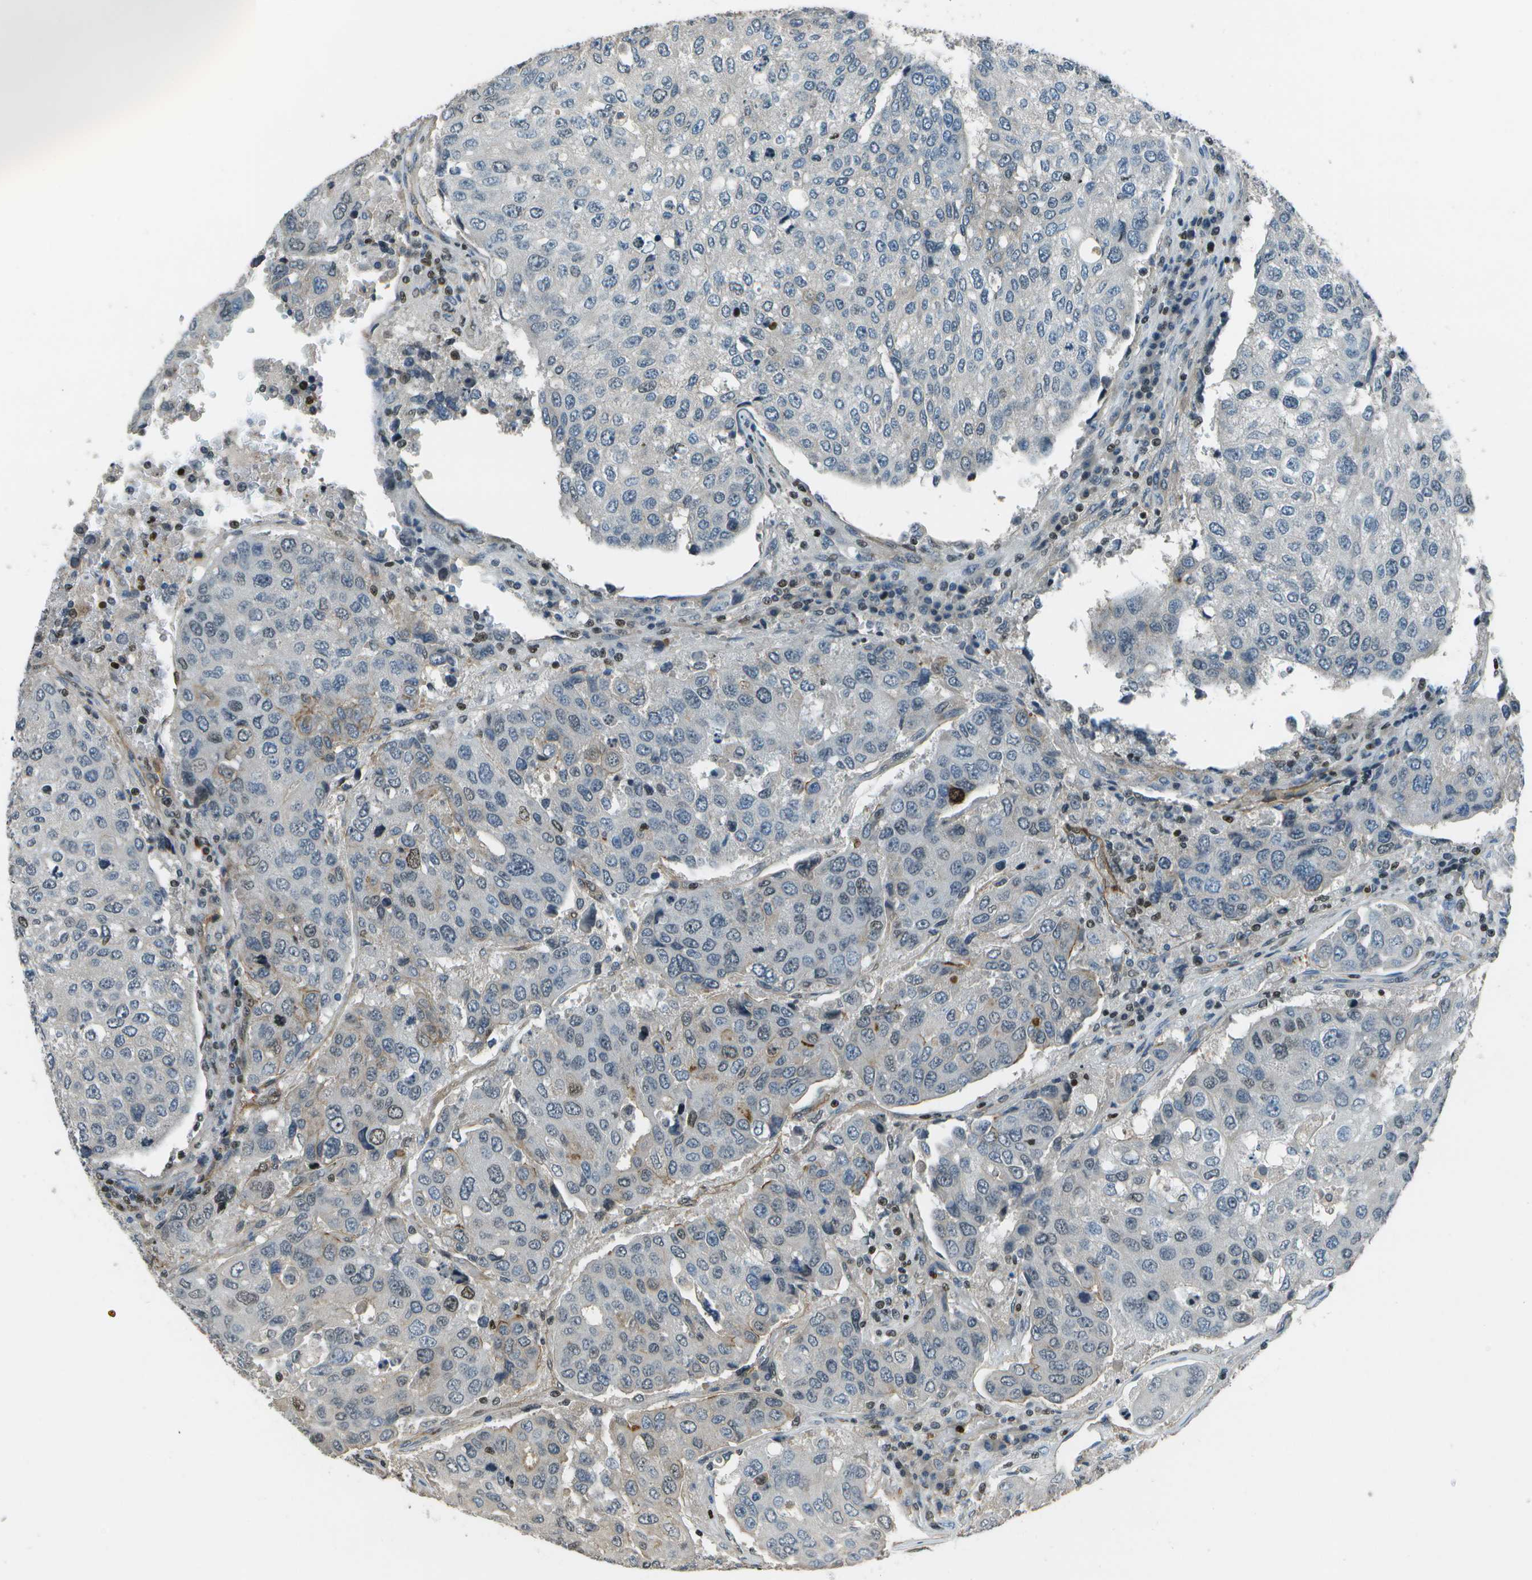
{"staining": {"intensity": "weak", "quantity": "<25%", "location": "nuclear"}, "tissue": "urothelial cancer", "cell_type": "Tumor cells", "image_type": "cancer", "snomed": [{"axis": "morphology", "description": "Urothelial carcinoma, High grade"}, {"axis": "topography", "description": "Lymph node"}, {"axis": "topography", "description": "Urinary bladder"}], "caption": "Human high-grade urothelial carcinoma stained for a protein using IHC exhibits no positivity in tumor cells.", "gene": "PDLIM1", "patient": {"sex": "male", "age": 51}}